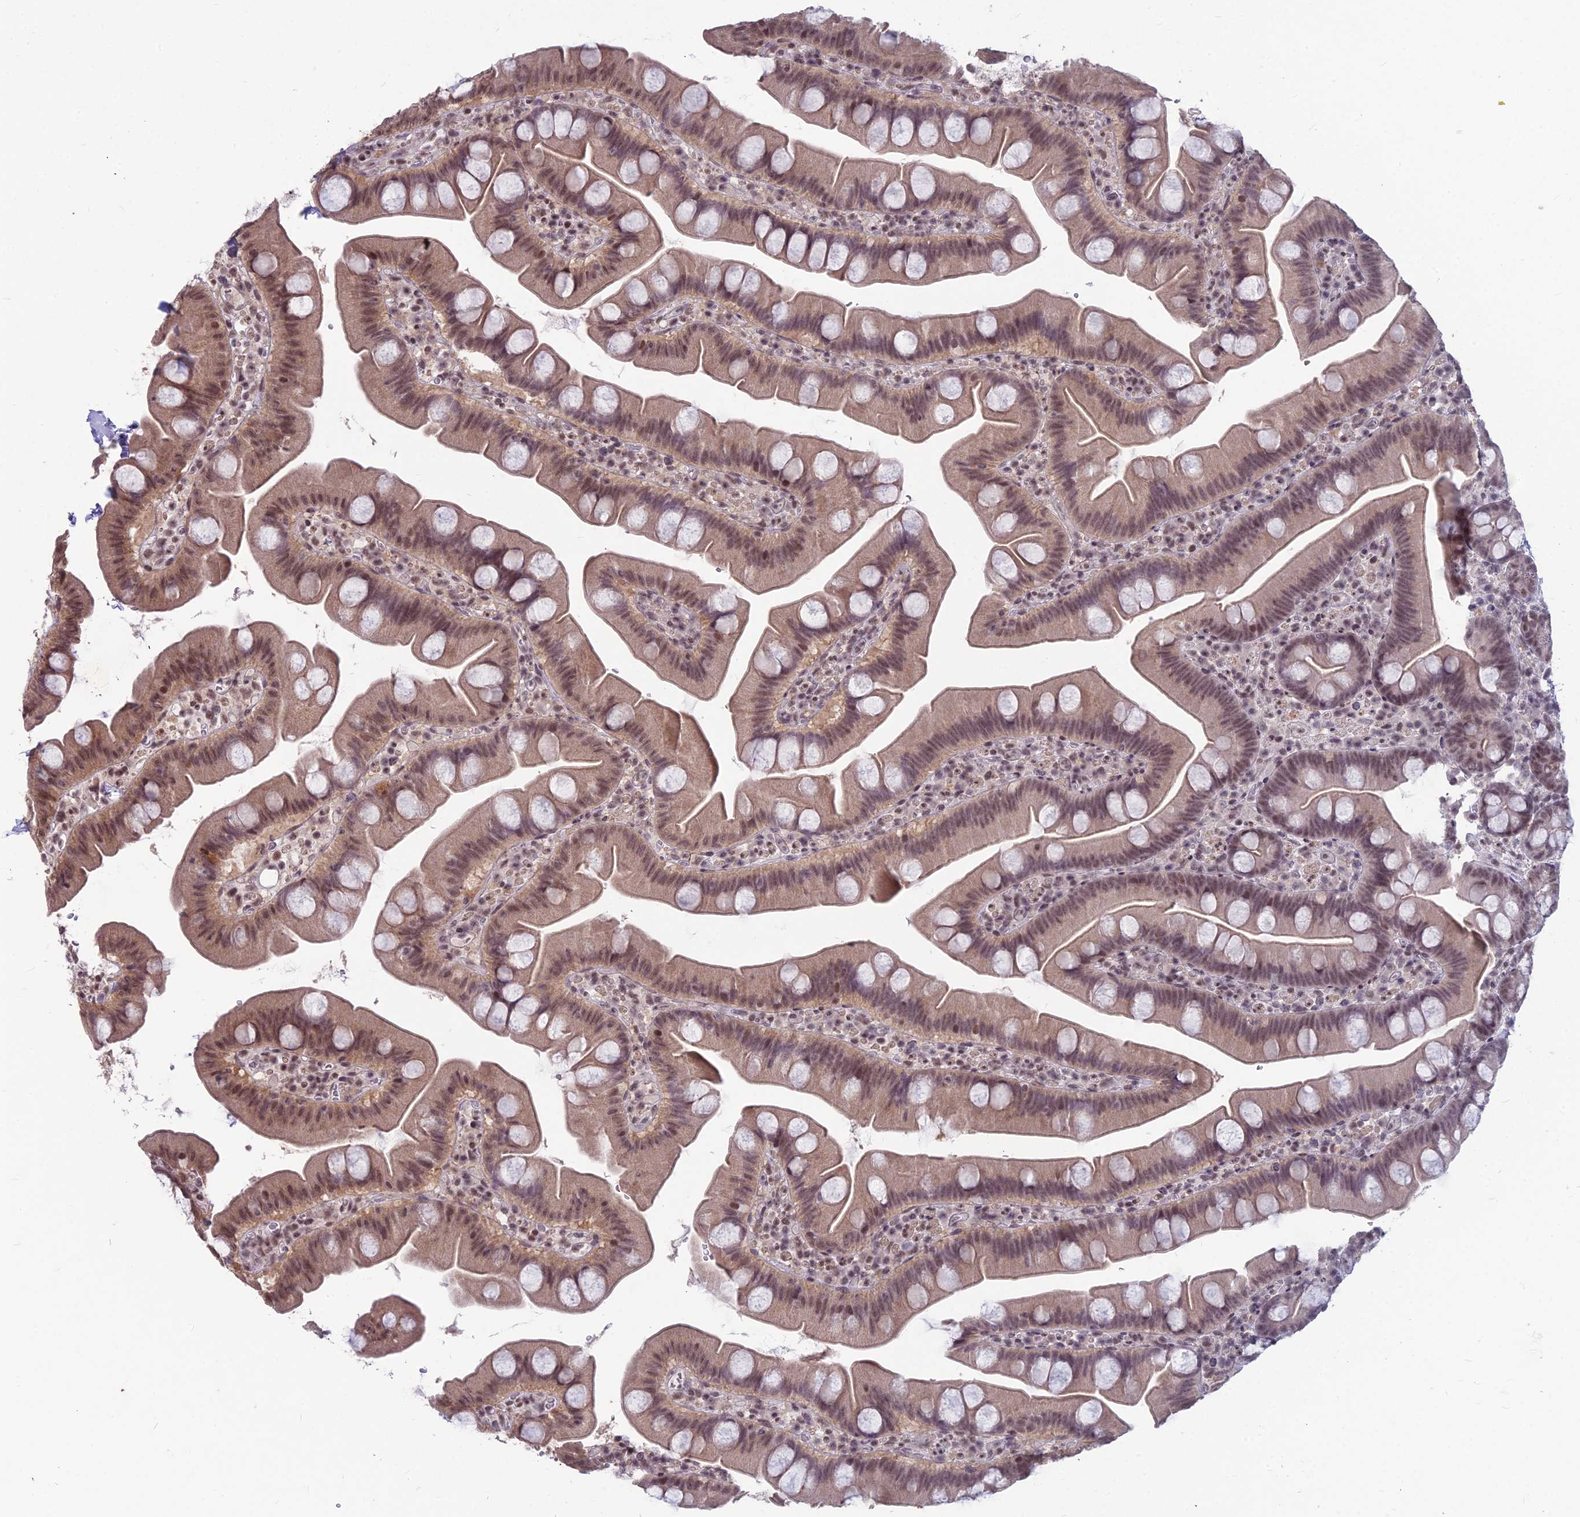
{"staining": {"intensity": "moderate", "quantity": "25%-75%", "location": "cytoplasmic/membranous,nuclear"}, "tissue": "small intestine", "cell_type": "Glandular cells", "image_type": "normal", "snomed": [{"axis": "morphology", "description": "Normal tissue, NOS"}, {"axis": "topography", "description": "Small intestine"}], "caption": "Immunohistochemistry (IHC) of unremarkable small intestine reveals medium levels of moderate cytoplasmic/membranous,nuclear staining in about 25%-75% of glandular cells.", "gene": "KAT7", "patient": {"sex": "female", "age": 68}}